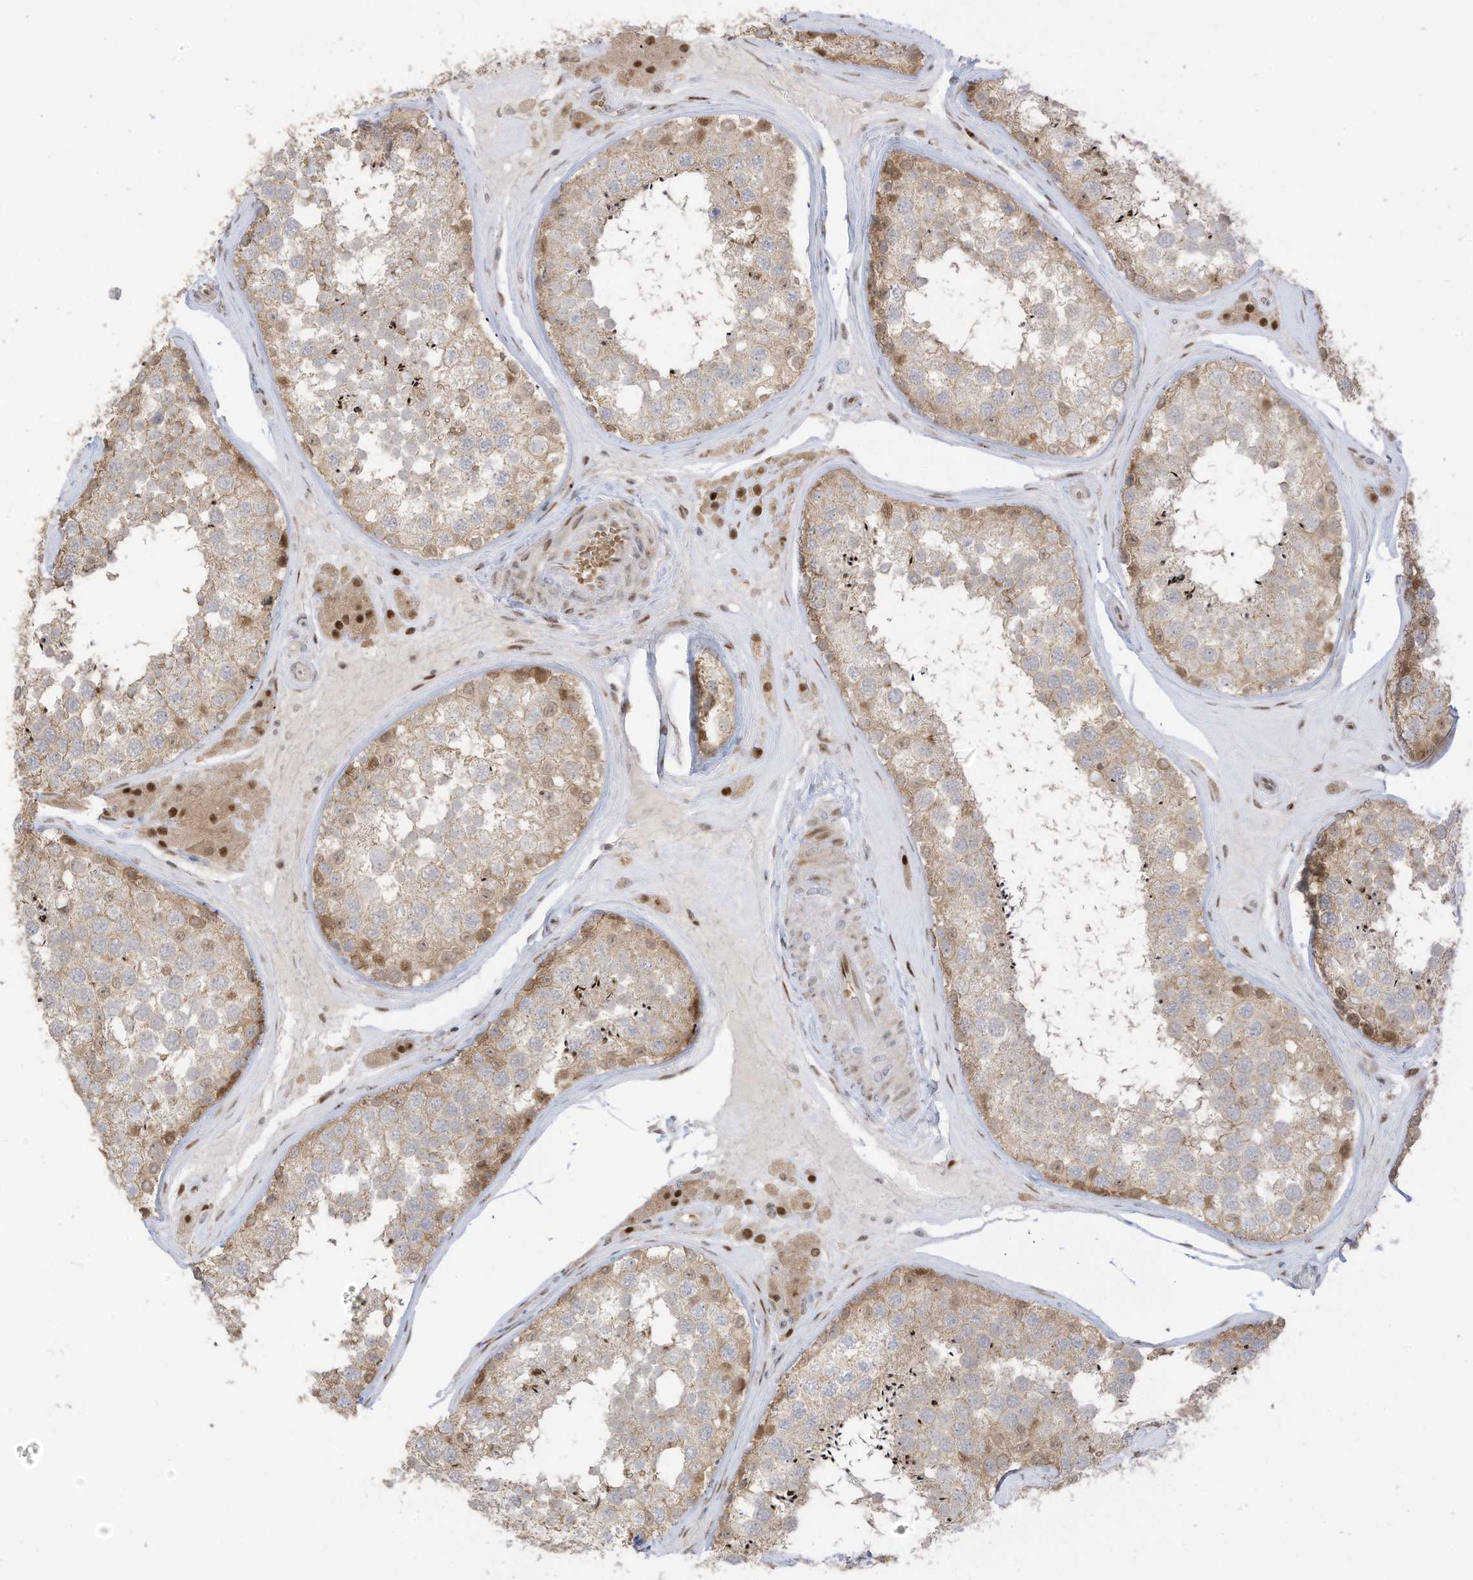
{"staining": {"intensity": "moderate", "quantity": "<25%", "location": "cytoplasmic/membranous,nuclear"}, "tissue": "testis", "cell_type": "Cells in seminiferous ducts", "image_type": "normal", "snomed": [{"axis": "morphology", "description": "Normal tissue, NOS"}, {"axis": "topography", "description": "Testis"}], "caption": "The immunohistochemical stain shows moderate cytoplasmic/membranous,nuclear positivity in cells in seminiferous ducts of unremarkable testis.", "gene": "ZCWPW2", "patient": {"sex": "male", "age": 46}}